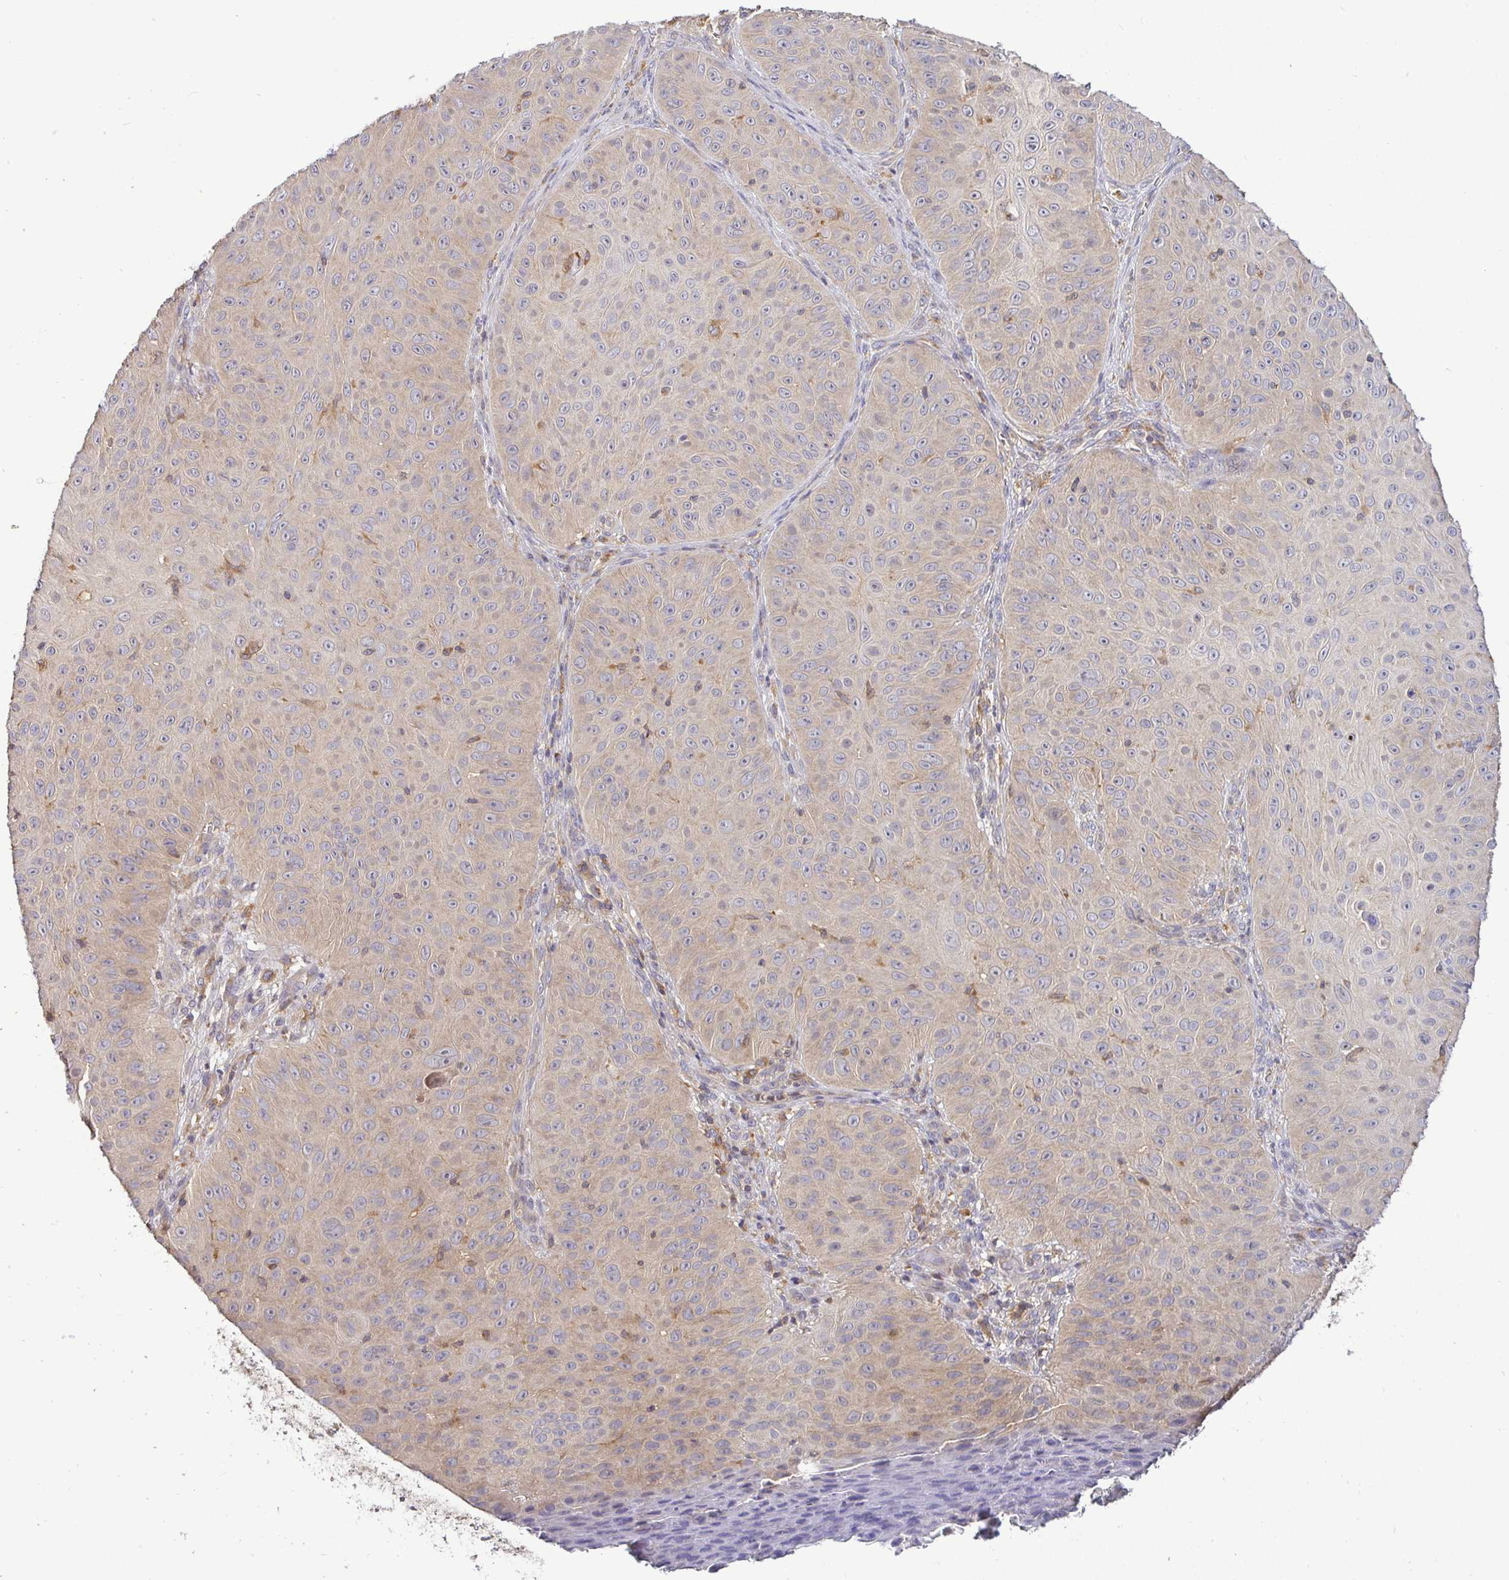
{"staining": {"intensity": "weak", "quantity": "<25%", "location": "cytoplasmic/membranous"}, "tissue": "skin cancer", "cell_type": "Tumor cells", "image_type": "cancer", "snomed": [{"axis": "morphology", "description": "Squamous cell carcinoma, NOS"}, {"axis": "topography", "description": "Skin"}], "caption": "Immunohistochemical staining of skin squamous cell carcinoma displays no significant positivity in tumor cells.", "gene": "ATP6V1F", "patient": {"sex": "male", "age": 82}}